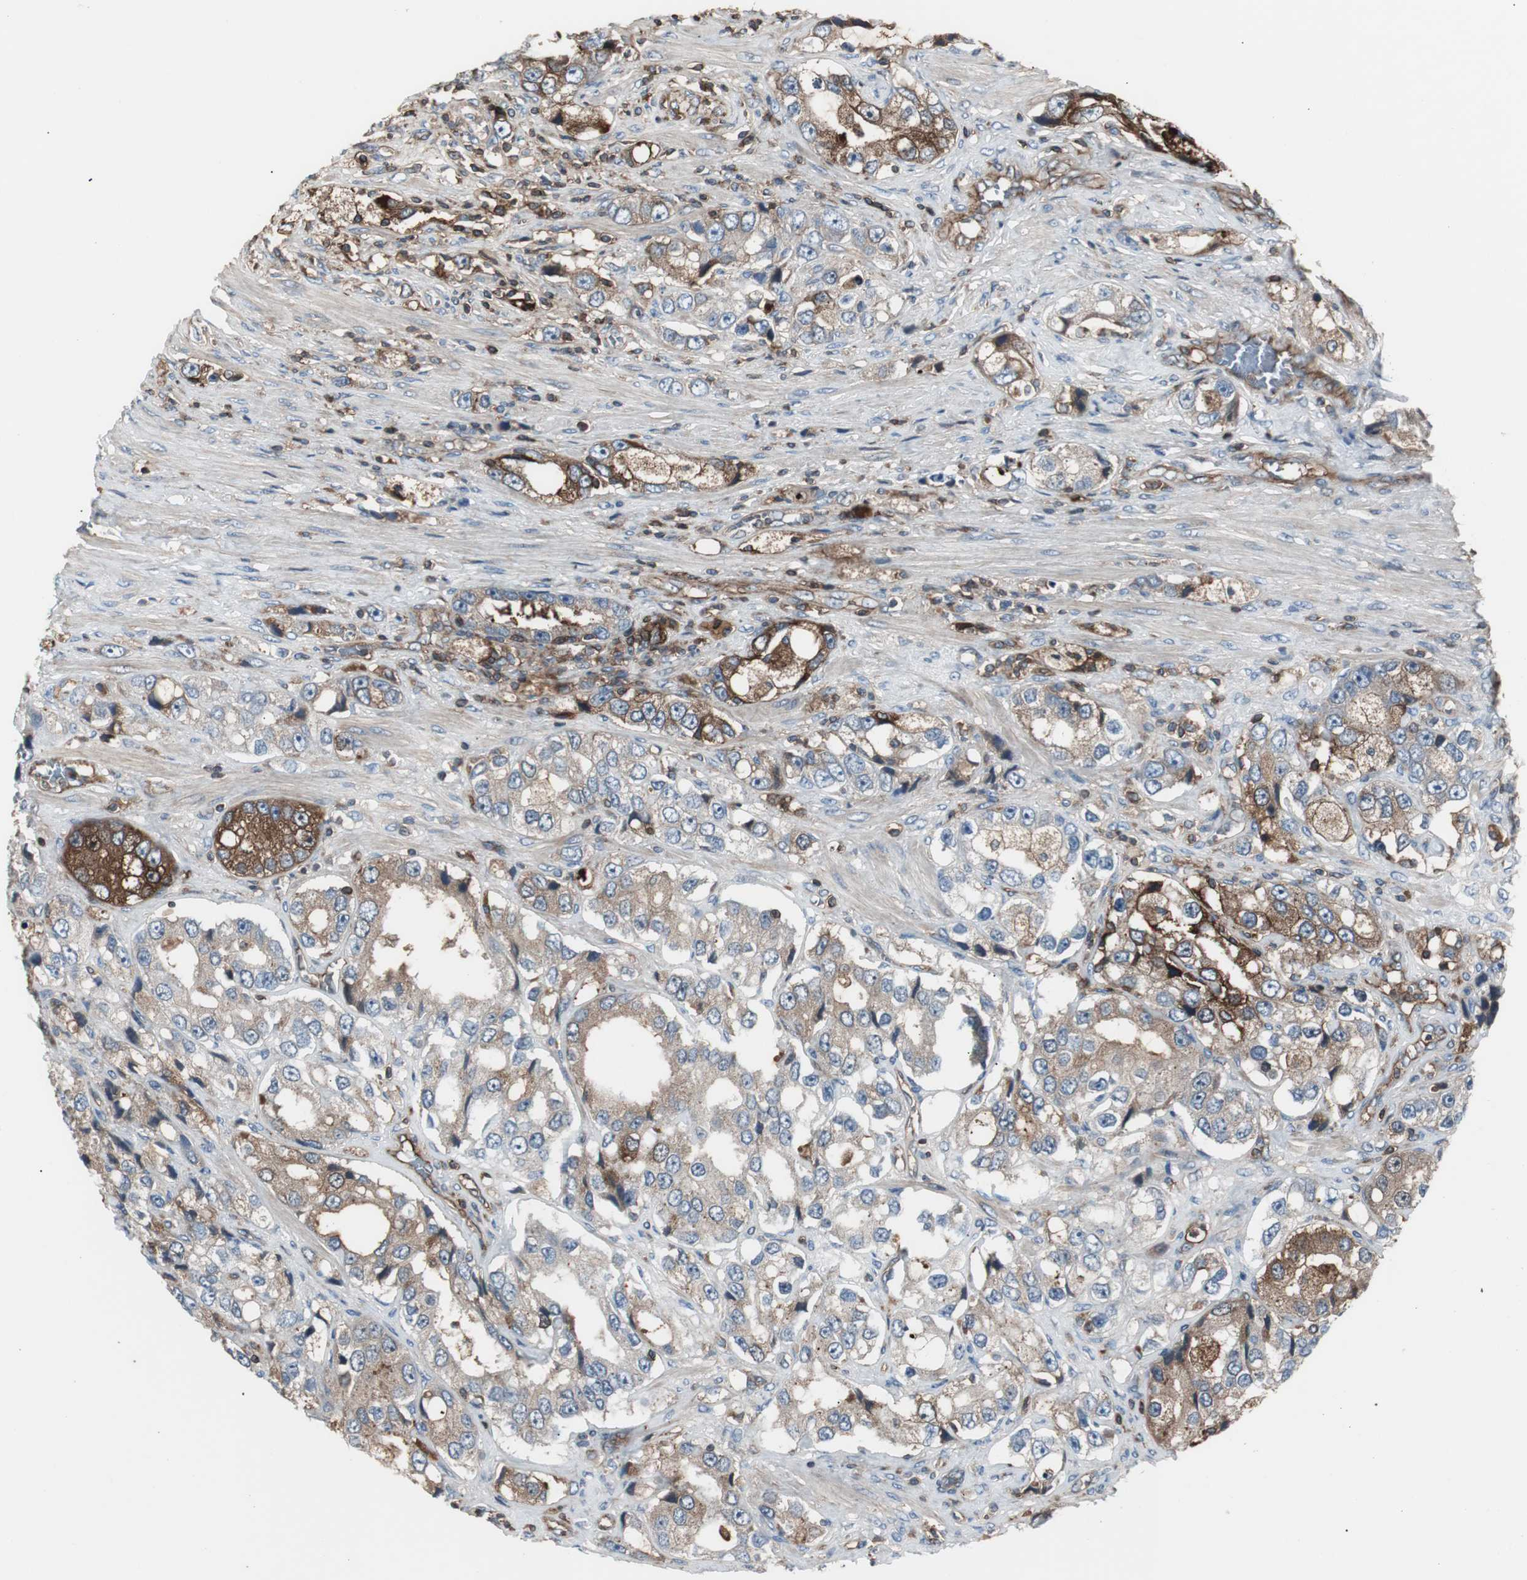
{"staining": {"intensity": "strong", "quantity": "25%-75%", "location": "cytoplasmic/membranous"}, "tissue": "prostate cancer", "cell_type": "Tumor cells", "image_type": "cancer", "snomed": [{"axis": "morphology", "description": "Adenocarcinoma, High grade"}, {"axis": "topography", "description": "Prostate"}], "caption": "Immunohistochemical staining of prostate cancer (high-grade adenocarcinoma) reveals strong cytoplasmic/membranous protein staining in approximately 25%-75% of tumor cells.", "gene": "B2M", "patient": {"sex": "male", "age": 63}}